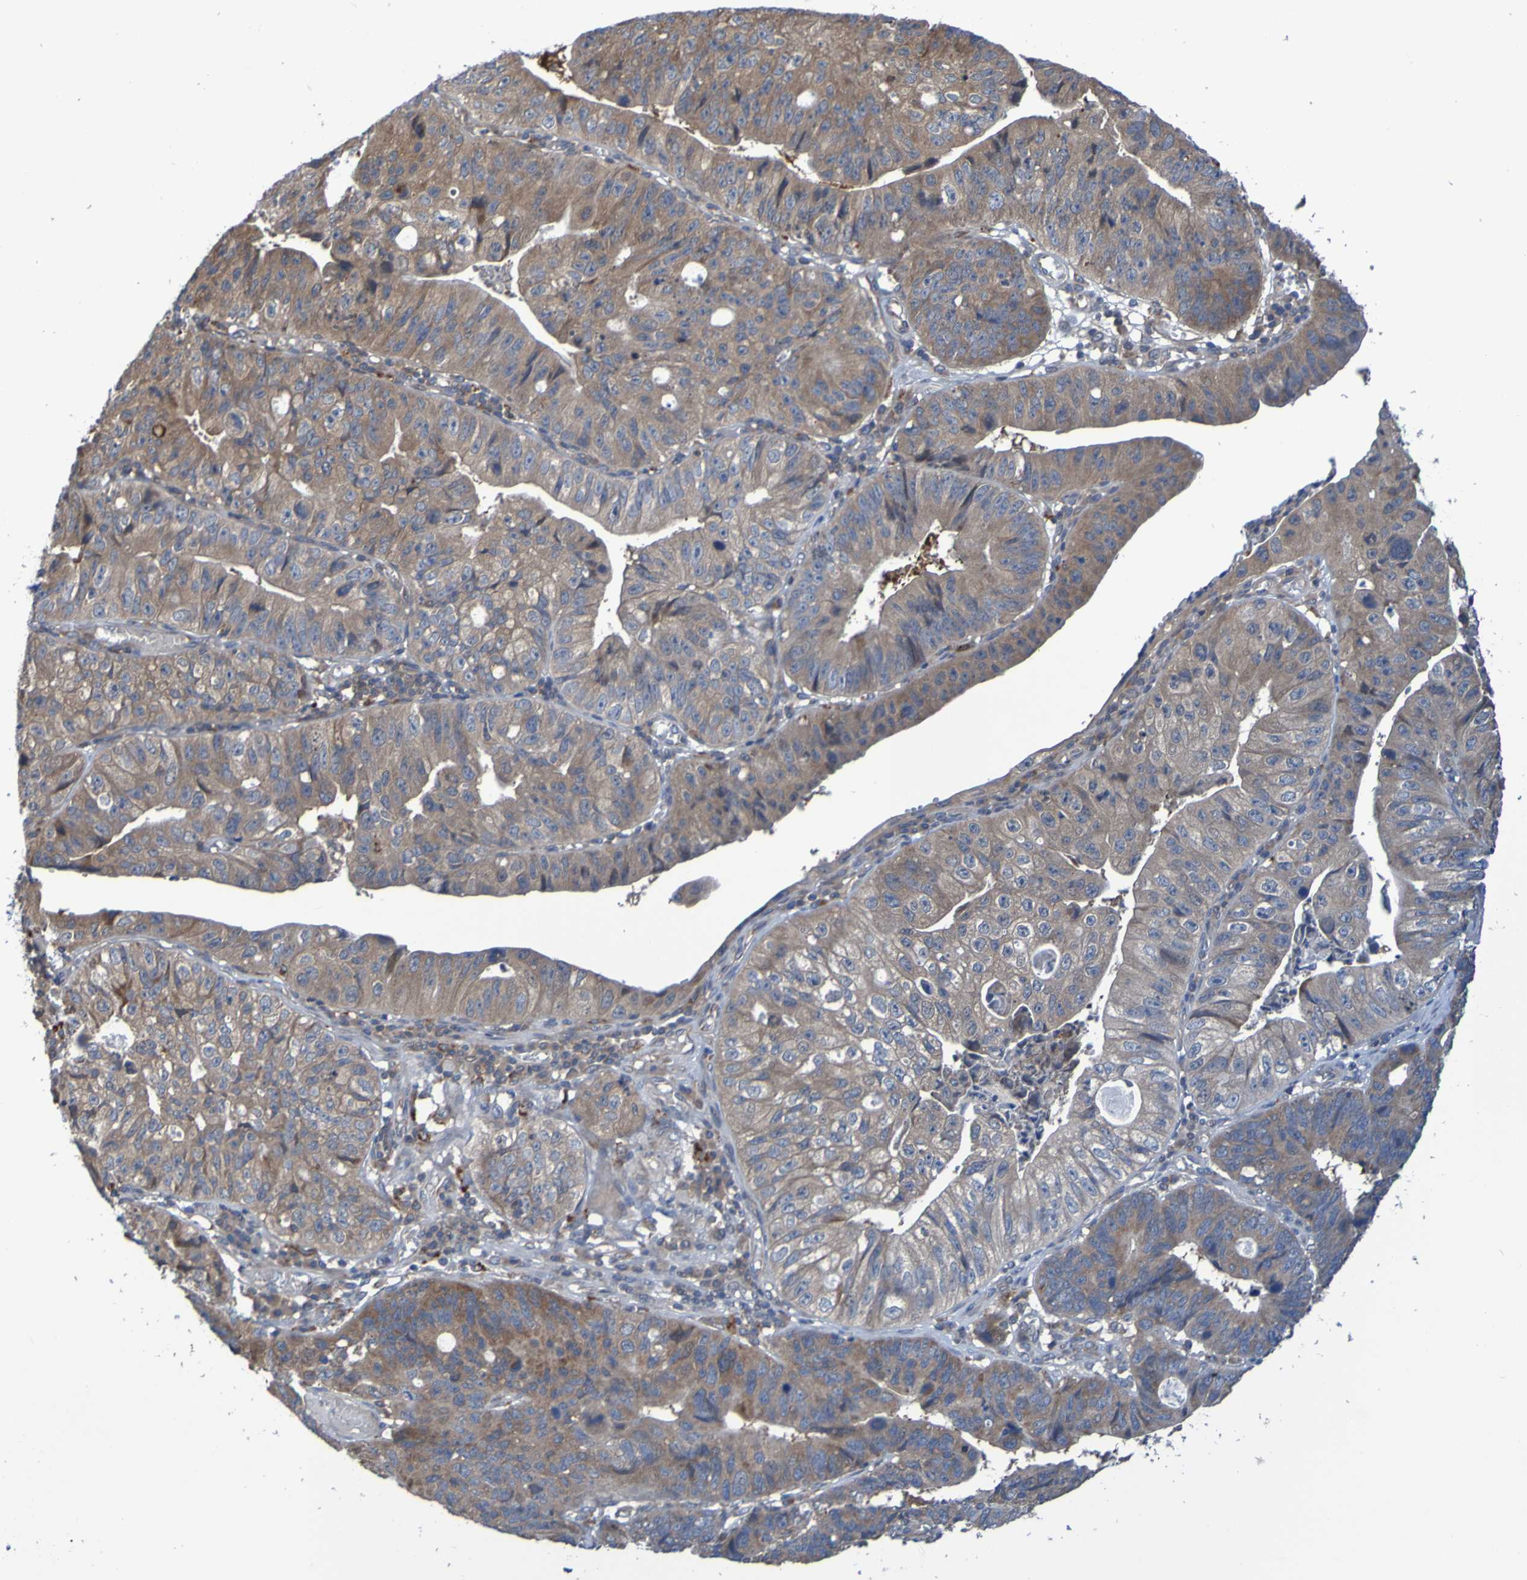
{"staining": {"intensity": "moderate", "quantity": ">75%", "location": "cytoplasmic/membranous"}, "tissue": "stomach cancer", "cell_type": "Tumor cells", "image_type": "cancer", "snomed": [{"axis": "morphology", "description": "Adenocarcinoma, NOS"}, {"axis": "topography", "description": "Stomach"}], "caption": "DAB immunohistochemical staining of stomach adenocarcinoma demonstrates moderate cytoplasmic/membranous protein positivity in approximately >75% of tumor cells.", "gene": "SDK1", "patient": {"sex": "male", "age": 59}}